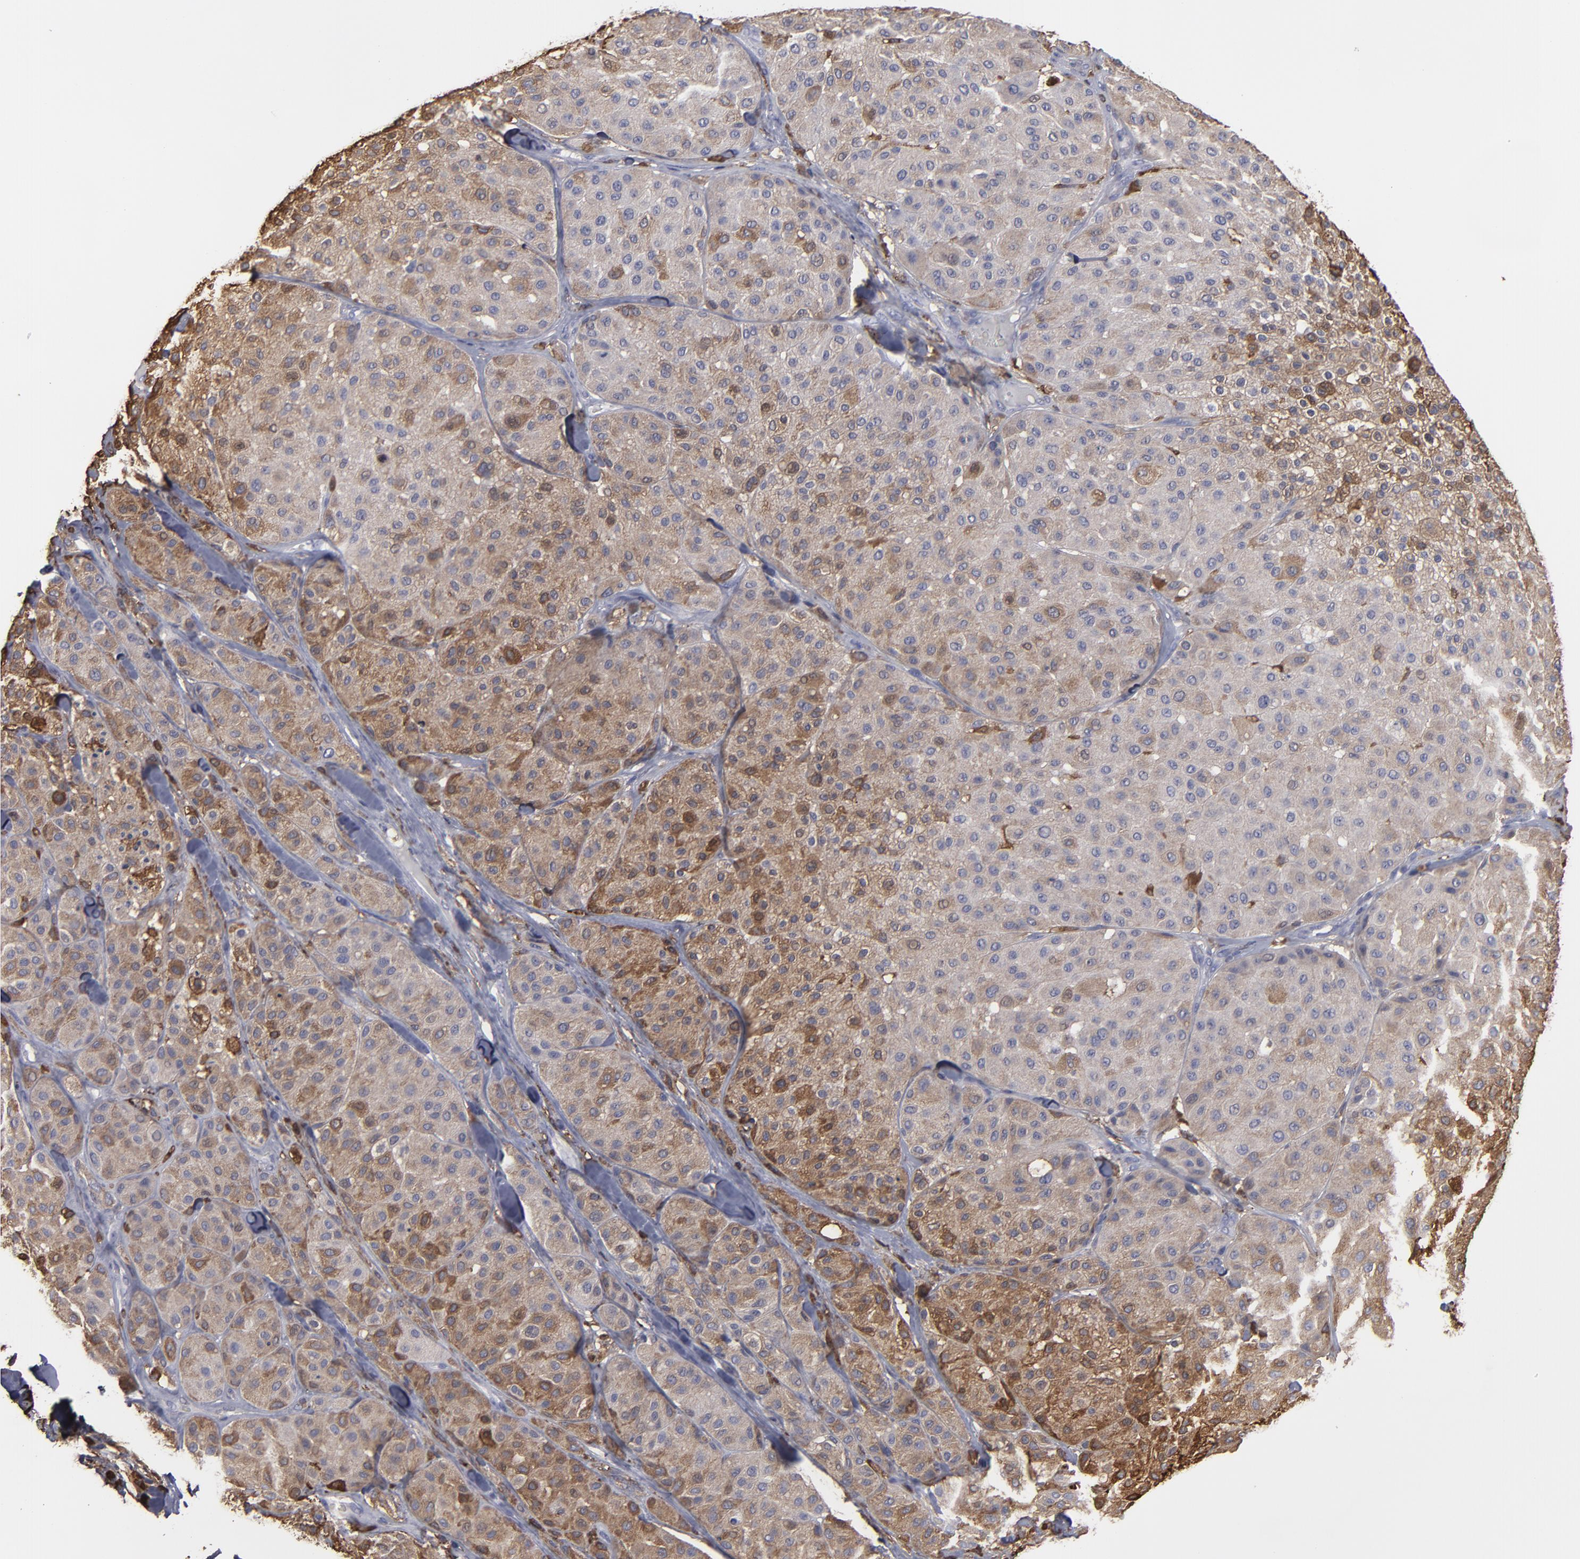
{"staining": {"intensity": "weak", "quantity": ">75%", "location": "cytoplasmic/membranous"}, "tissue": "melanoma", "cell_type": "Tumor cells", "image_type": "cancer", "snomed": [{"axis": "morphology", "description": "Normal tissue, NOS"}, {"axis": "morphology", "description": "Malignant melanoma, Metastatic site"}, {"axis": "topography", "description": "Skin"}], "caption": "A micrograph of human melanoma stained for a protein reveals weak cytoplasmic/membranous brown staining in tumor cells.", "gene": "ODC1", "patient": {"sex": "male", "age": 41}}